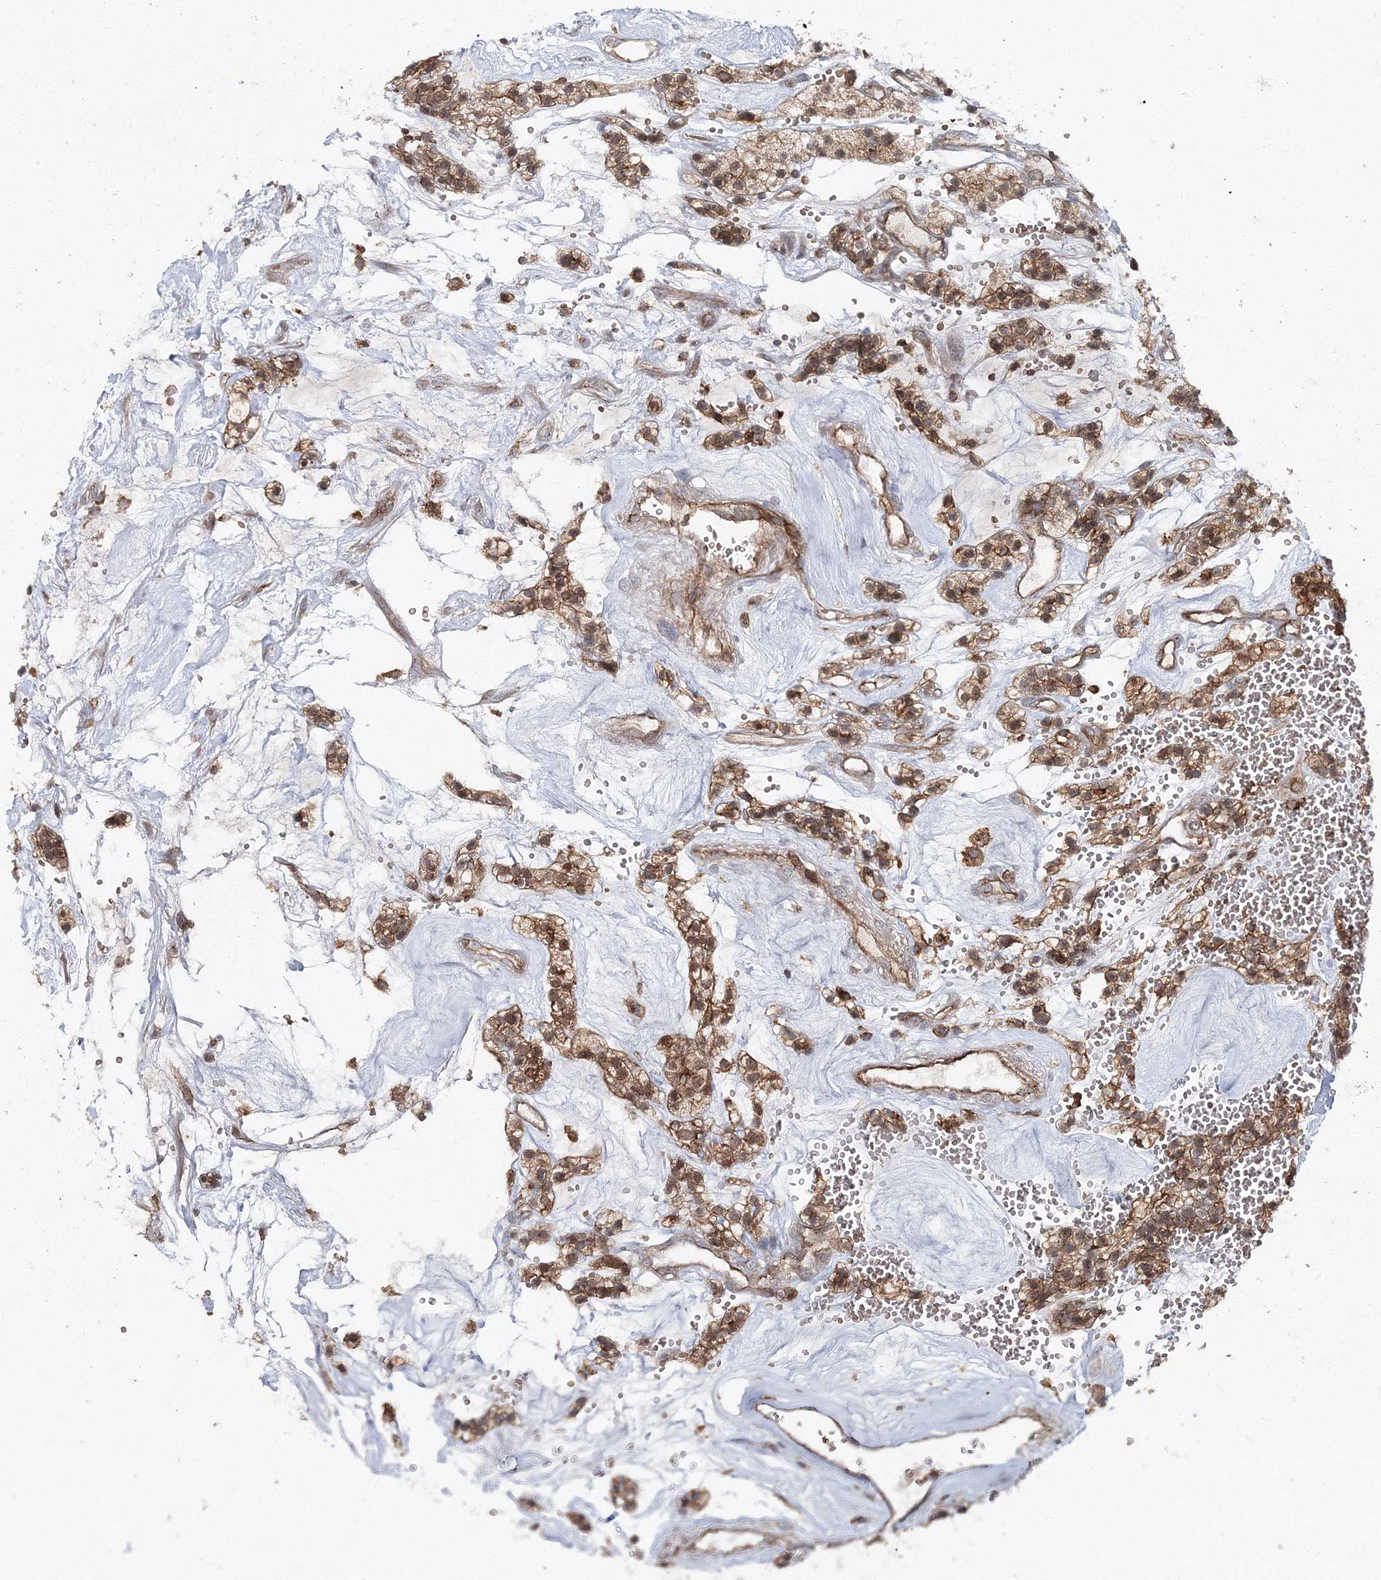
{"staining": {"intensity": "moderate", "quantity": ">75%", "location": "cytoplasmic/membranous,nuclear"}, "tissue": "renal cancer", "cell_type": "Tumor cells", "image_type": "cancer", "snomed": [{"axis": "morphology", "description": "Adenocarcinoma, NOS"}, {"axis": "topography", "description": "Kidney"}], "caption": "Protein expression analysis of human adenocarcinoma (renal) reveals moderate cytoplasmic/membranous and nuclear staining in approximately >75% of tumor cells.", "gene": "PCBD2", "patient": {"sex": "female", "age": 57}}